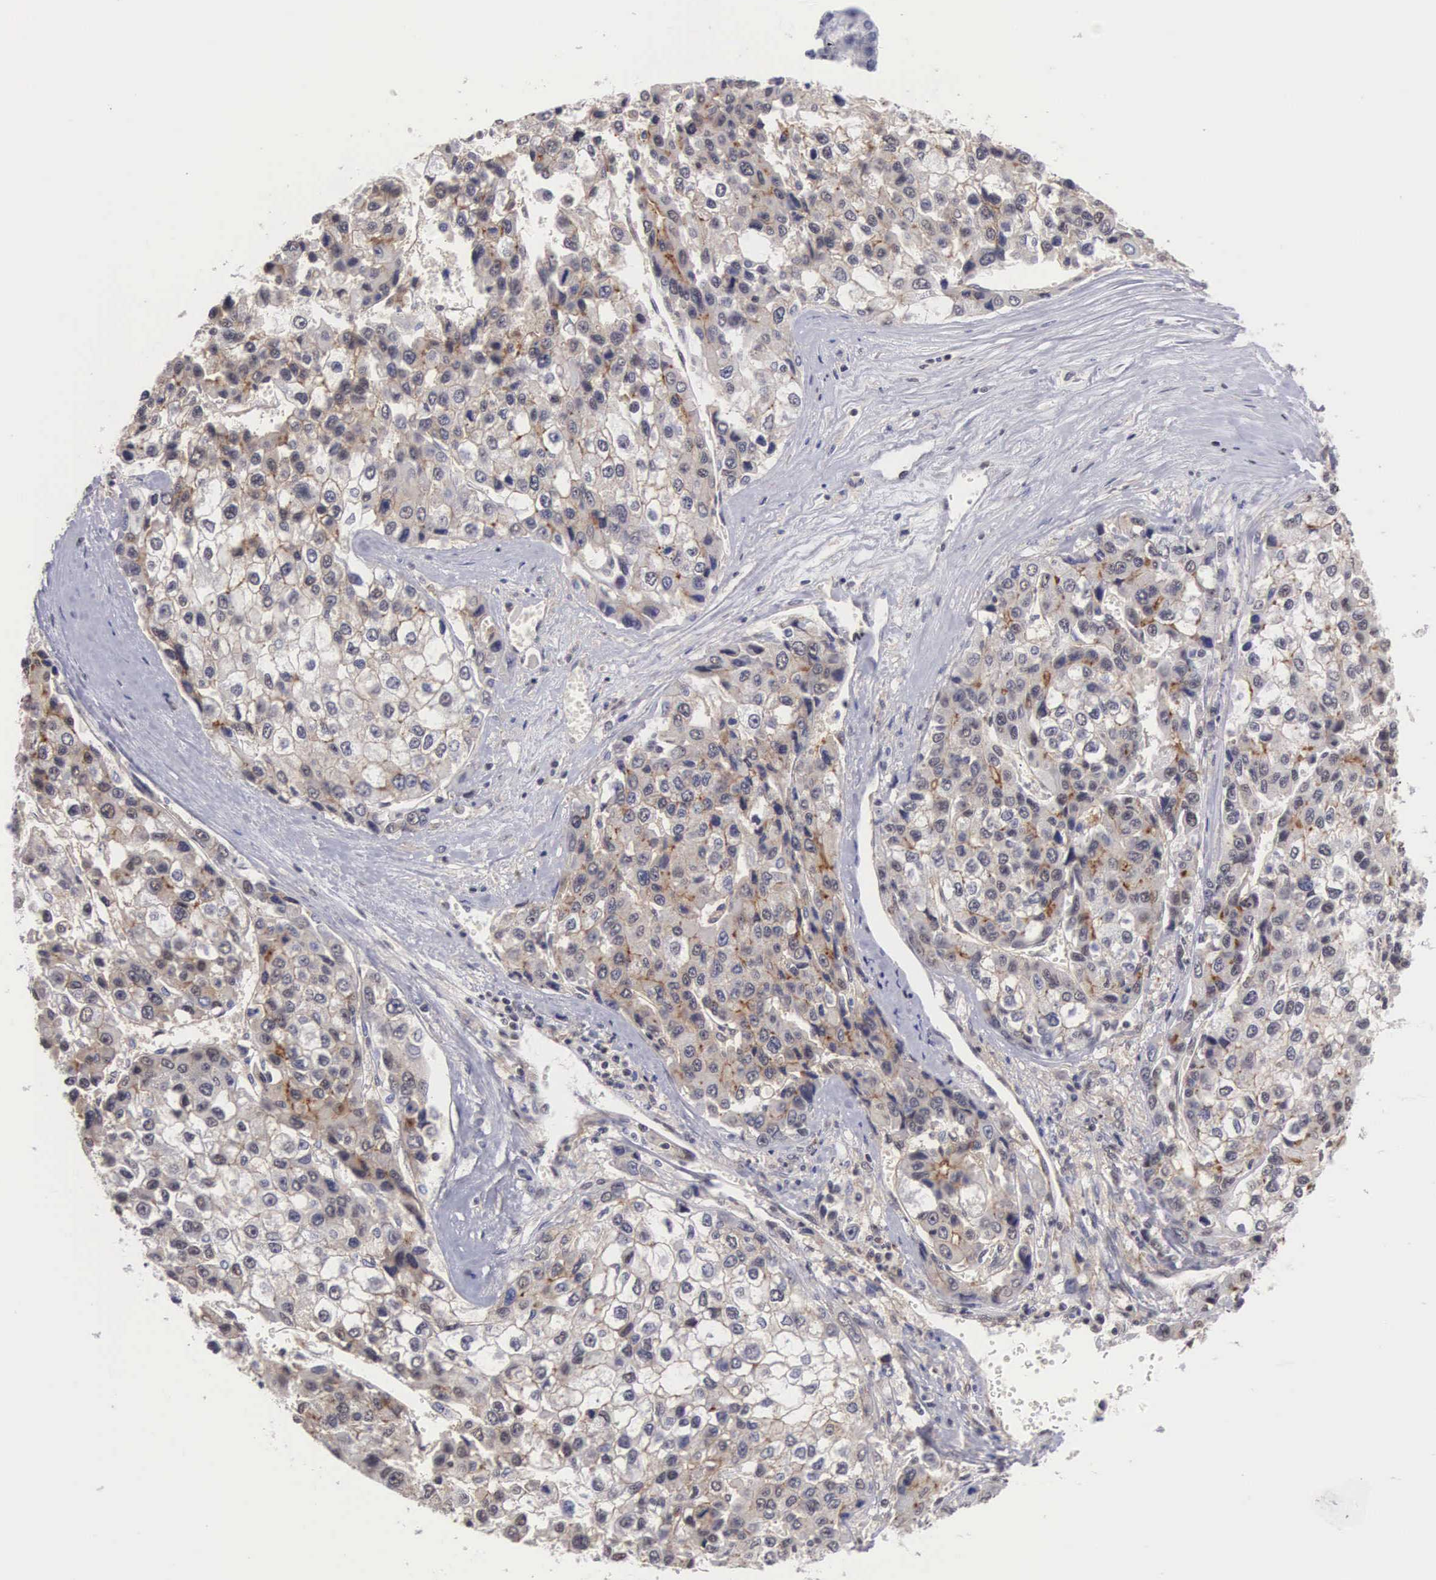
{"staining": {"intensity": "weak", "quantity": "25%-75%", "location": "cytoplasmic/membranous"}, "tissue": "liver cancer", "cell_type": "Tumor cells", "image_type": "cancer", "snomed": [{"axis": "morphology", "description": "Carcinoma, Hepatocellular, NOS"}, {"axis": "topography", "description": "Liver"}], "caption": "Liver cancer tissue shows weak cytoplasmic/membranous expression in about 25%-75% of tumor cells", "gene": "NR4A2", "patient": {"sex": "female", "age": 66}}